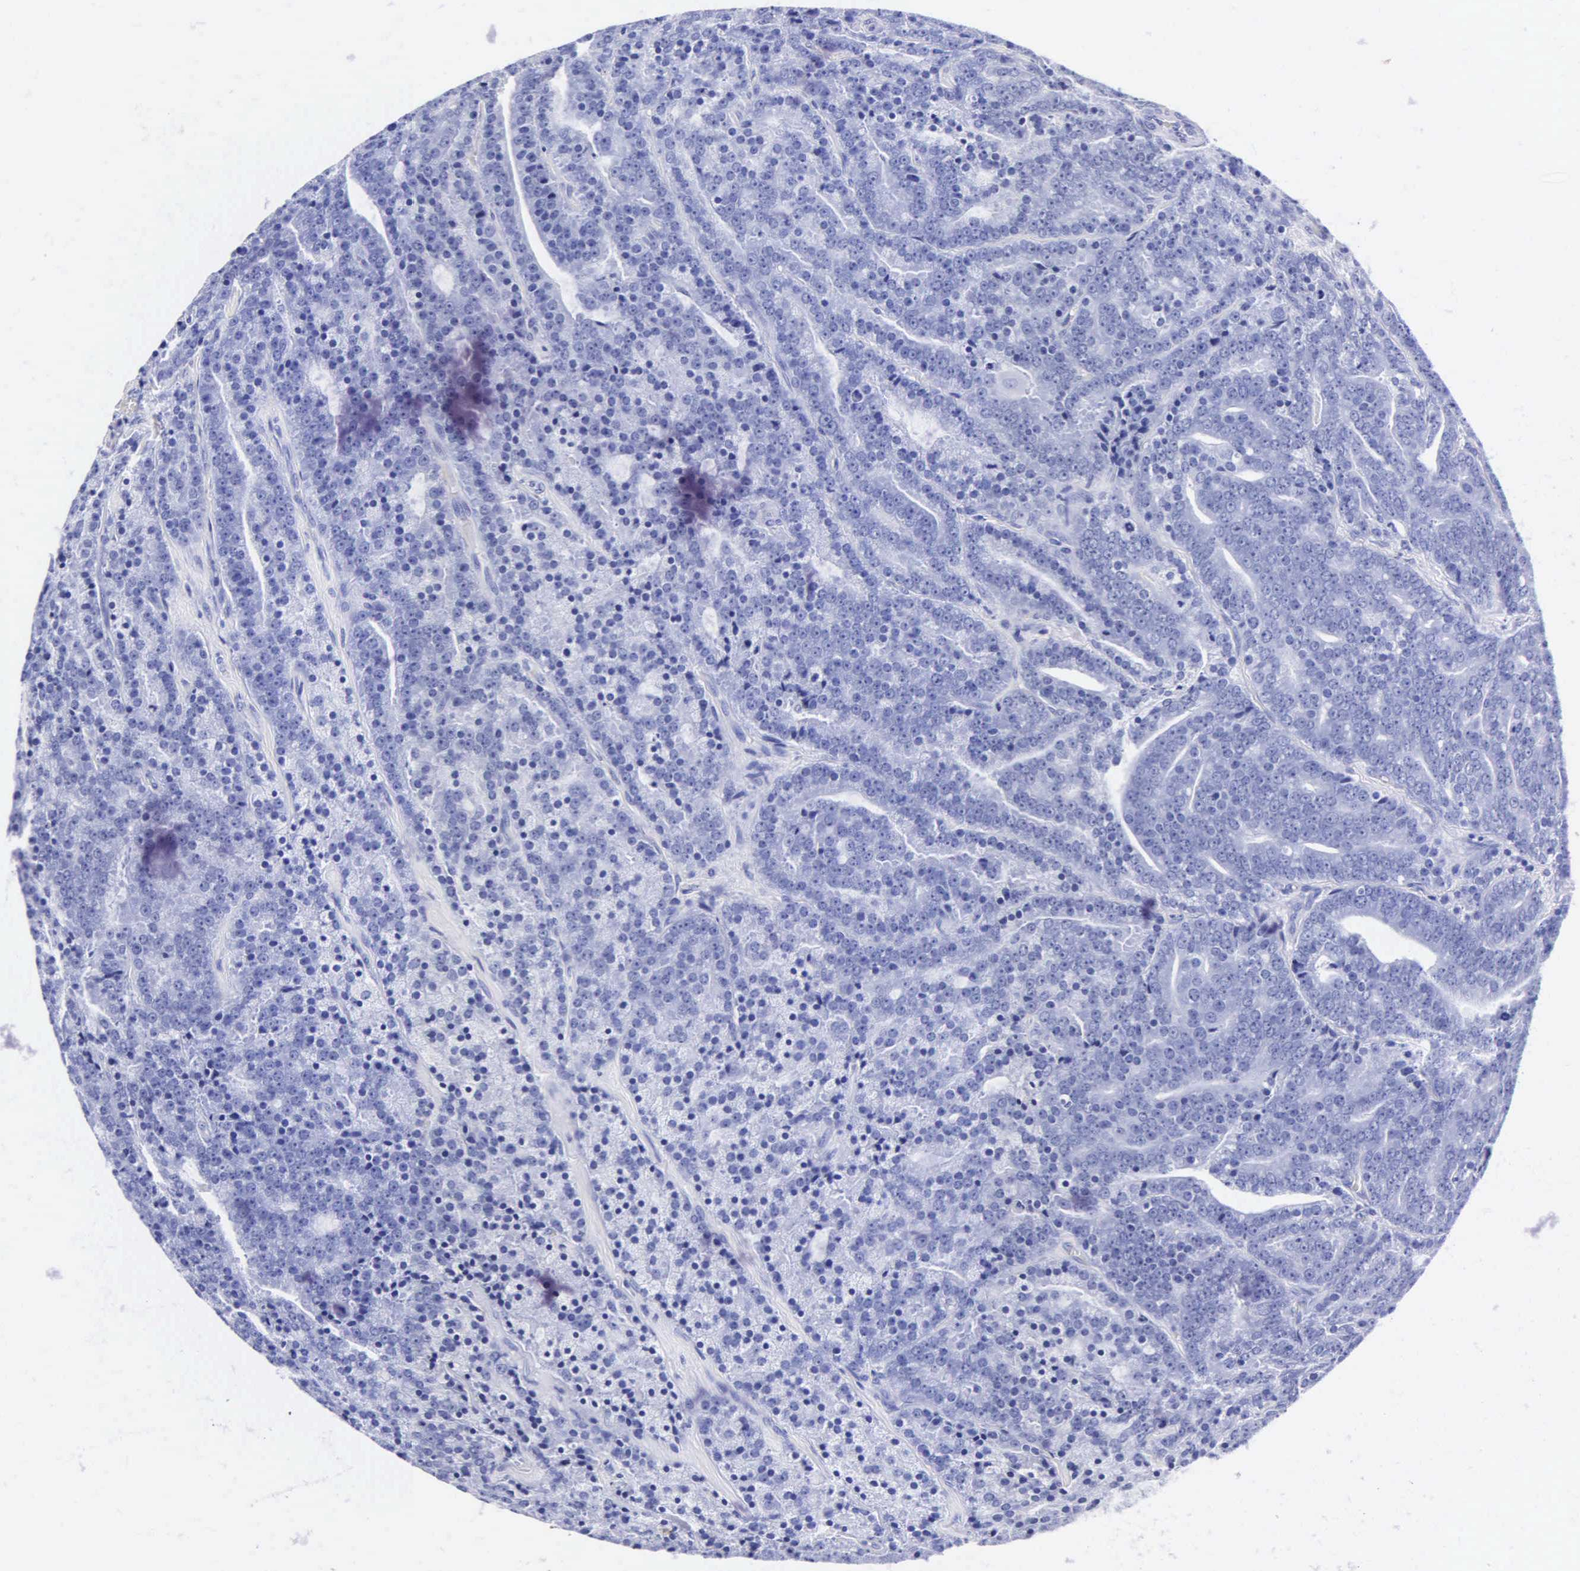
{"staining": {"intensity": "negative", "quantity": "none", "location": "none"}, "tissue": "prostate cancer", "cell_type": "Tumor cells", "image_type": "cancer", "snomed": [{"axis": "morphology", "description": "Adenocarcinoma, Medium grade"}, {"axis": "topography", "description": "Prostate"}], "caption": "This is an immunohistochemistry (IHC) histopathology image of human prostate adenocarcinoma (medium-grade). There is no staining in tumor cells.", "gene": "MB", "patient": {"sex": "male", "age": 65}}